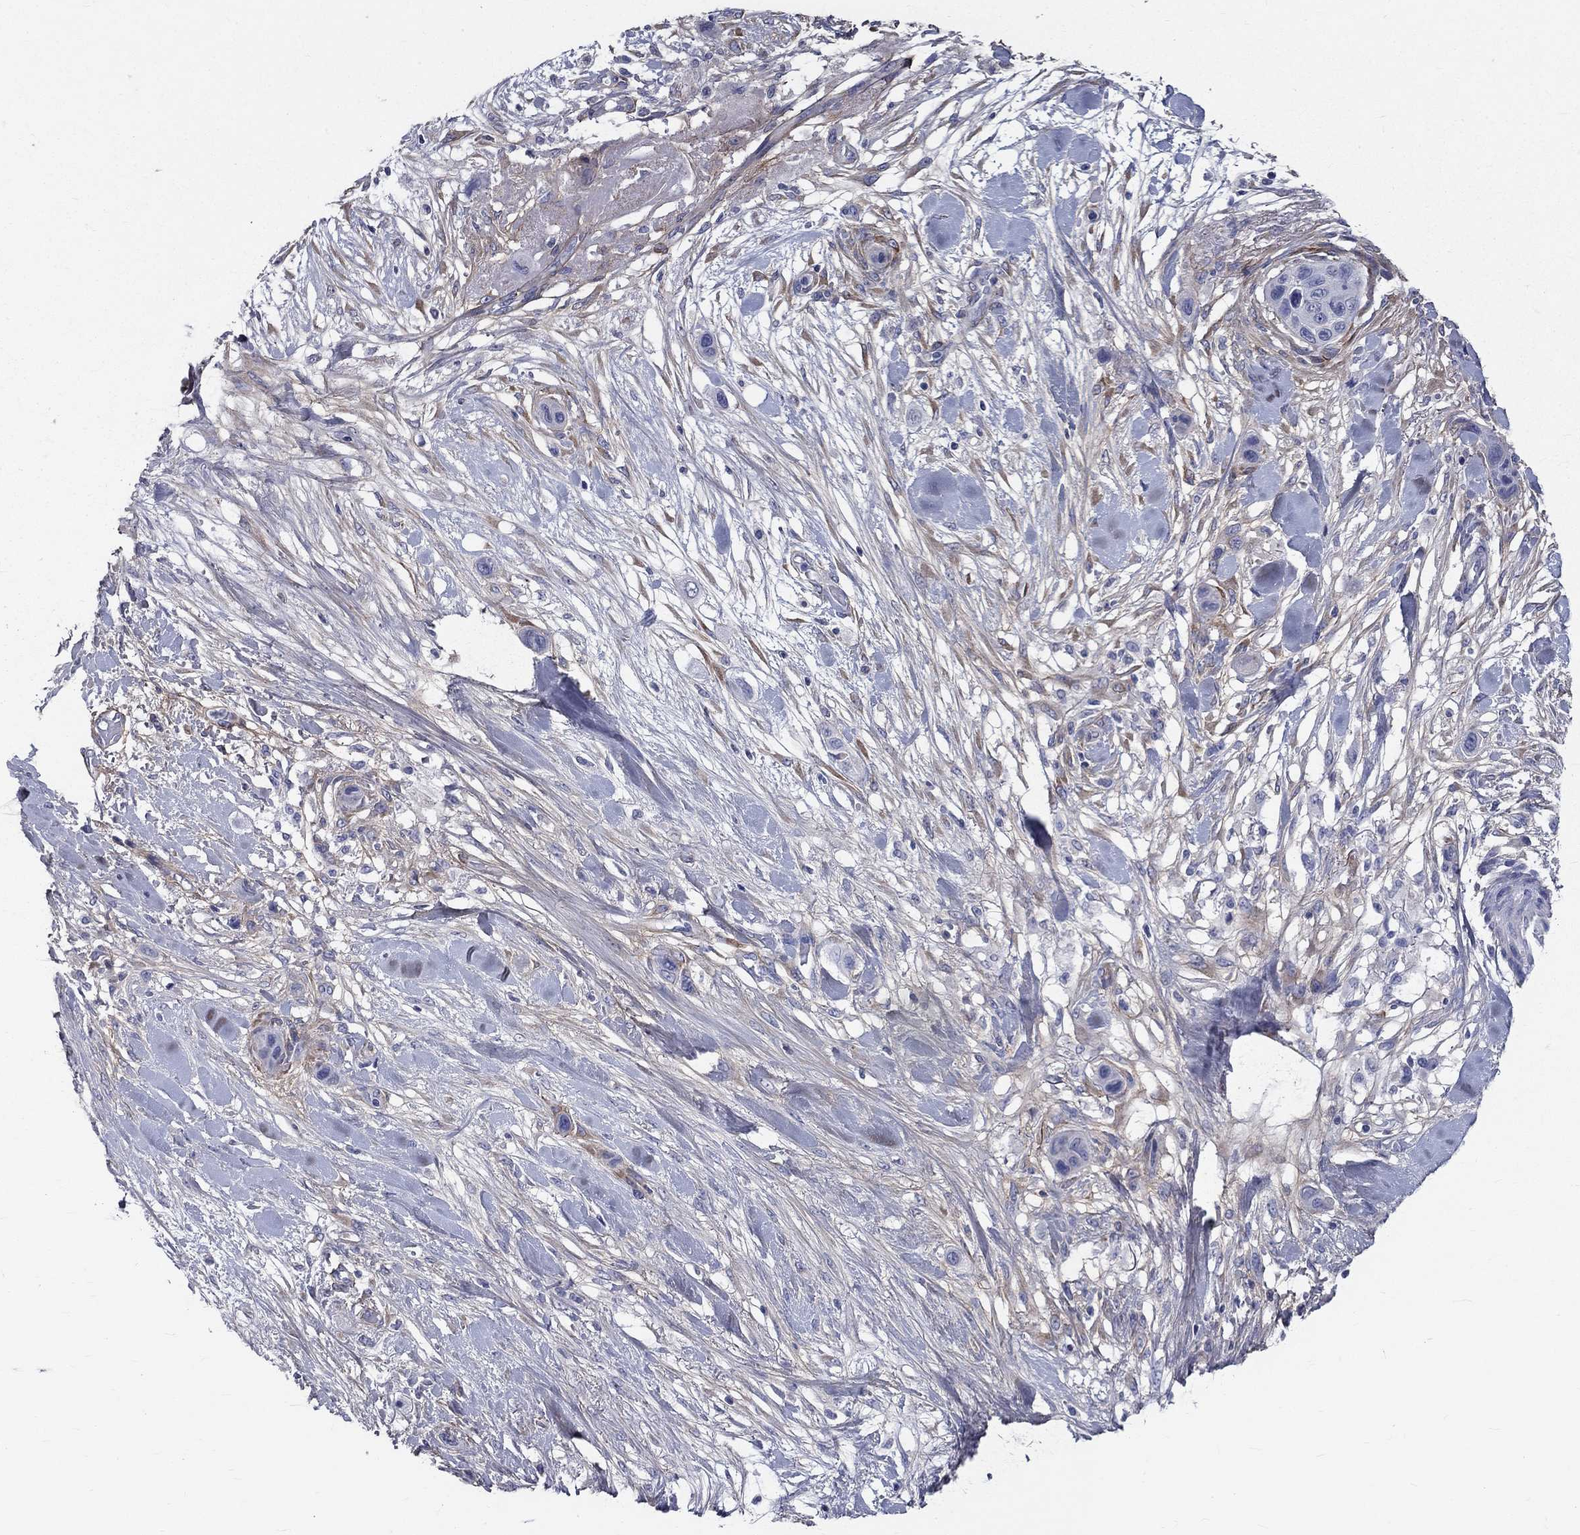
{"staining": {"intensity": "weak", "quantity": "25%-75%", "location": "cytoplasmic/membranous"}, "tissue": "skin cancer", "cell_type": "Tumor cells", "image_type": "cancer", "snomed": [{"axis": "morphology", "description": "Squamous cell carcinoma, NOS"}, {"axis": "topography", "description": "Skin"}], "caption": "This histopathology image demonstrates immunohistochemistry (IHC) staining of skin cancer, with low weak cytoplasmic/membranous positivity in approximately 25%-75% of tumor cells.", "gene": "ANXA10", "patient": {"sex": "male", "age": 79}}